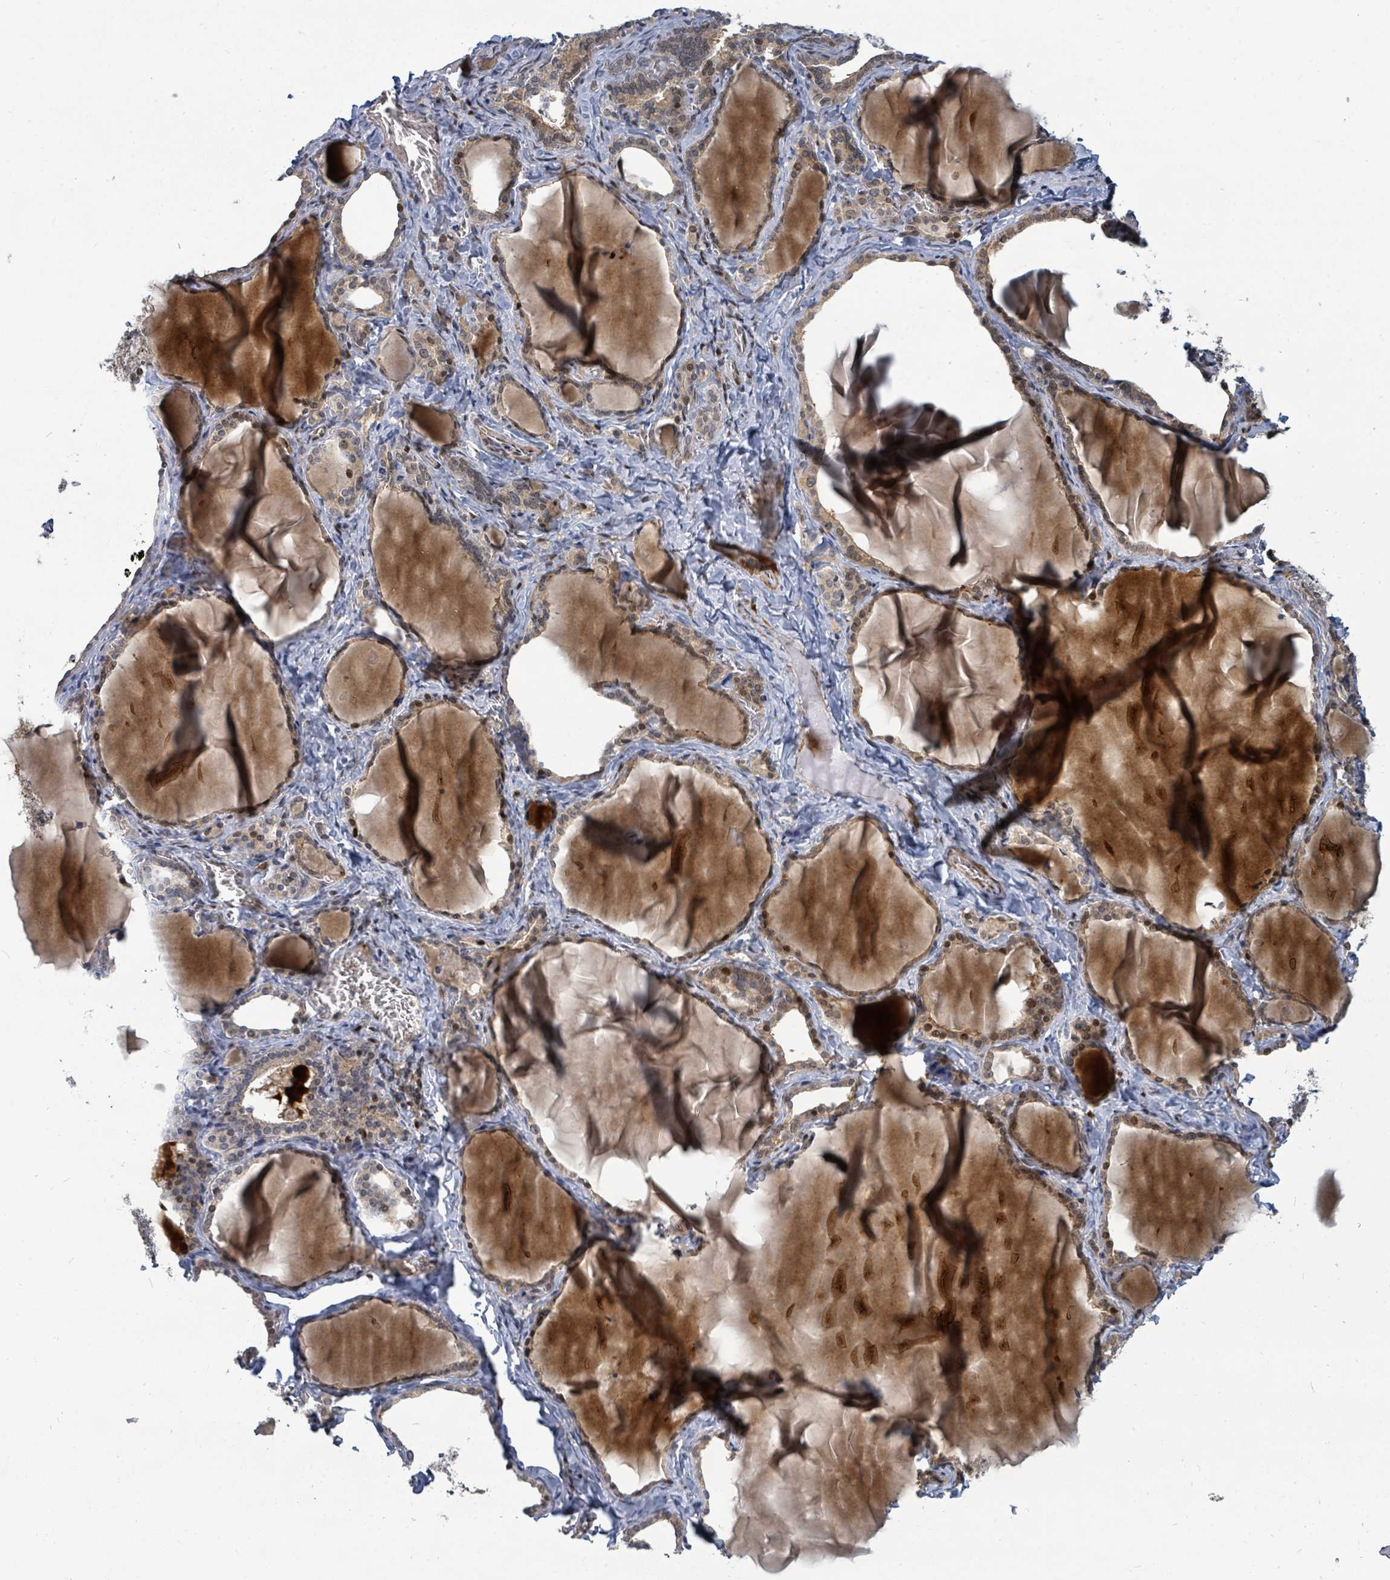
{"staining": {"intensity": "strong", "quantity": "25%-75%", "location": "cytoplasmic/membranous,nuclear"}, "tissue": "thyroid gland", "cell_type": "Glandular cells", "image_type": "normal", "snomed": [{"axis": "morphology", "description": "Normal tissue, NOS"}, {"axis": "topography", "description": "Thyroid gland"}], "caption": "Immunohistochemical staining of normal thyroid gland reveals 25%-75% levels of strong cytoplasmic/membranous,nuclear protein positivity in approximately 25%-75% of glandular cells.", "gene": "TRDMT1", "patient": {"sex": "female", "age": 42}}